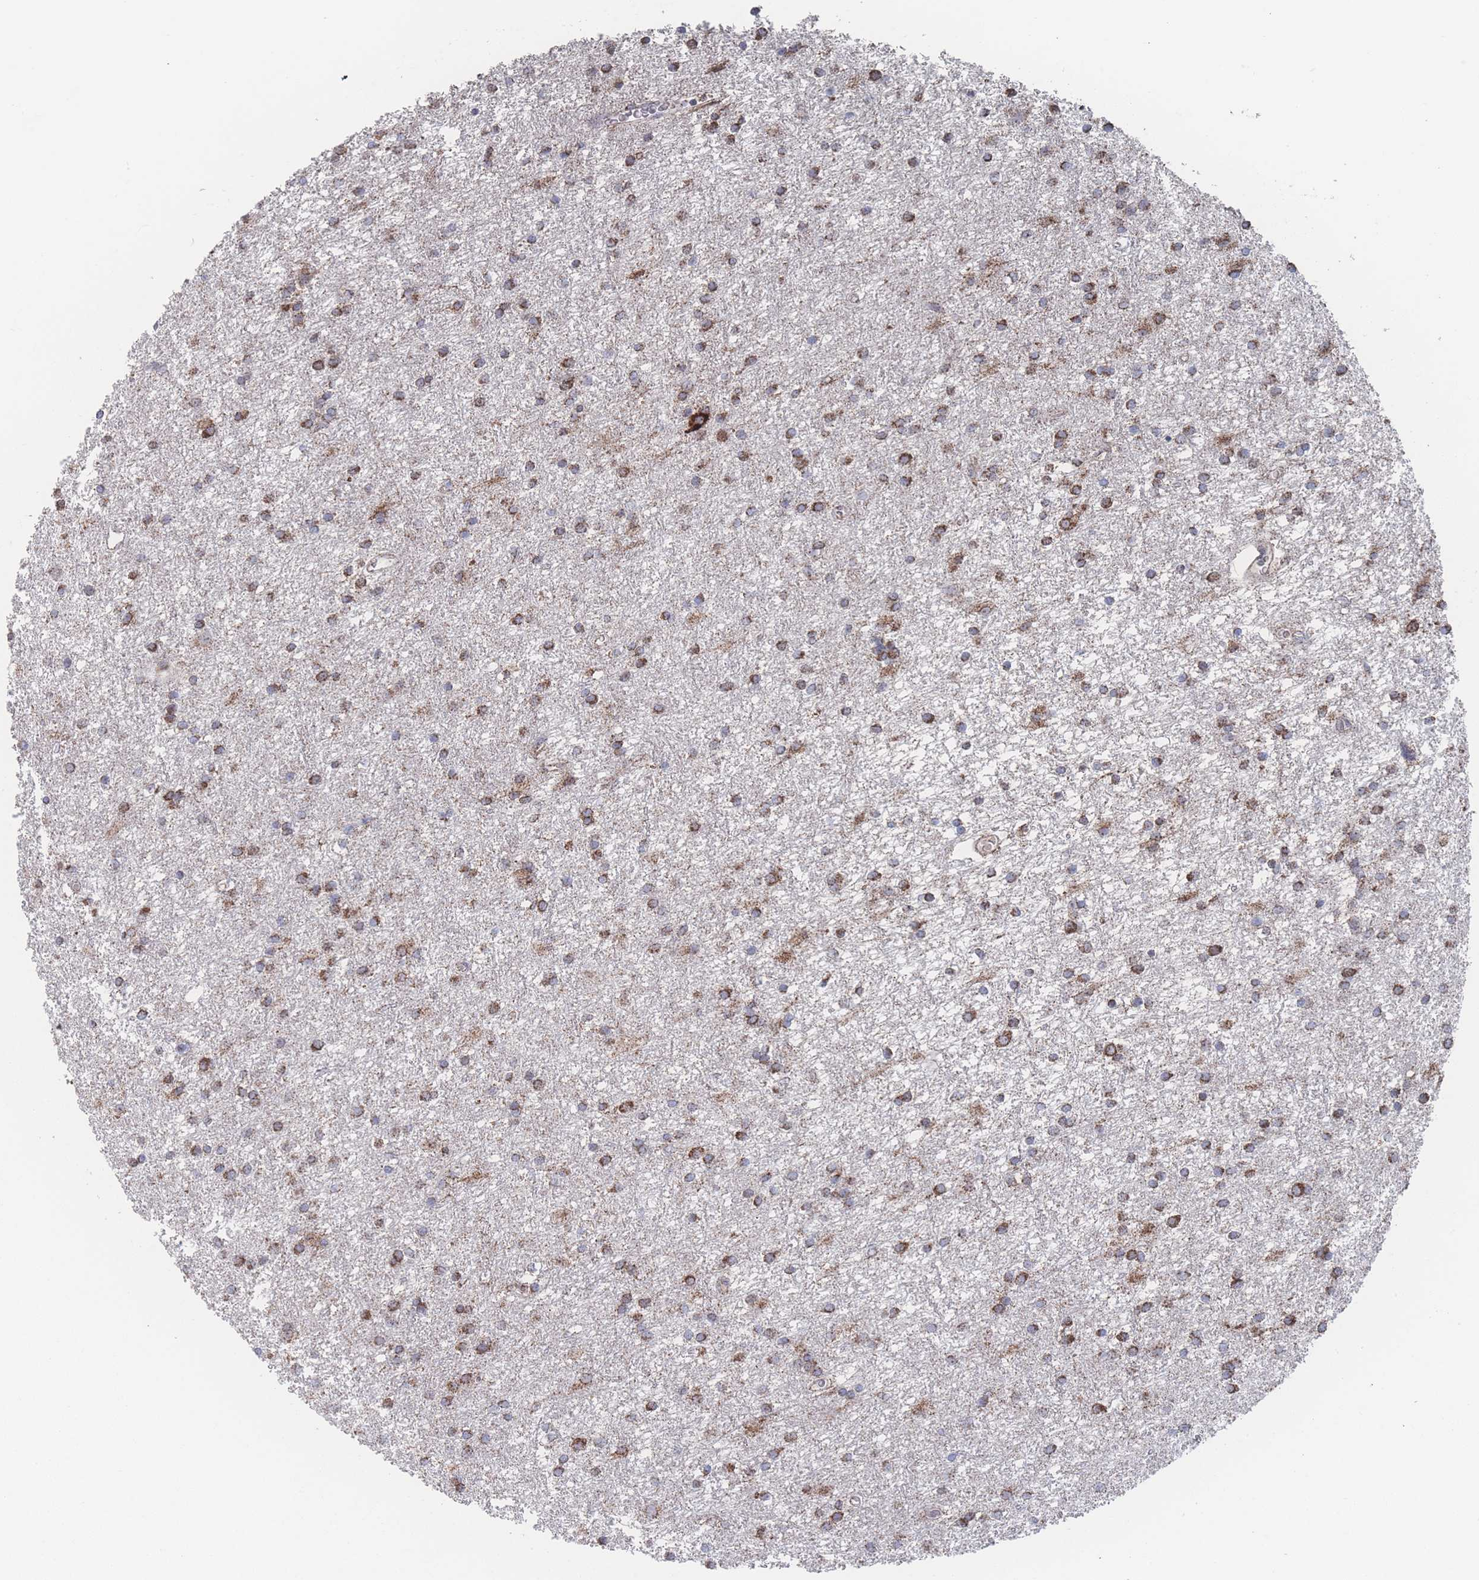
{"staining": {"intensity": "strong", "quantity": ">75%", "location": "cytoplasmic/membranous"}, "tissue": "glioma", "cell_type": "Tumor cells", "image_type": "cancer", "snomed": [{"axis": "morphology", "description": "Glioma, malignant, High grade"}, {"axis": "topography", "description": "Brain"}], "caption": "About >75% of tumor cells in human glioma show strong cytoplasmic/membranous protein staining as visualized by brown immunohistochemical staining.", "gene": "PEX14", "patient": {"sex": "female", "age": 50}}